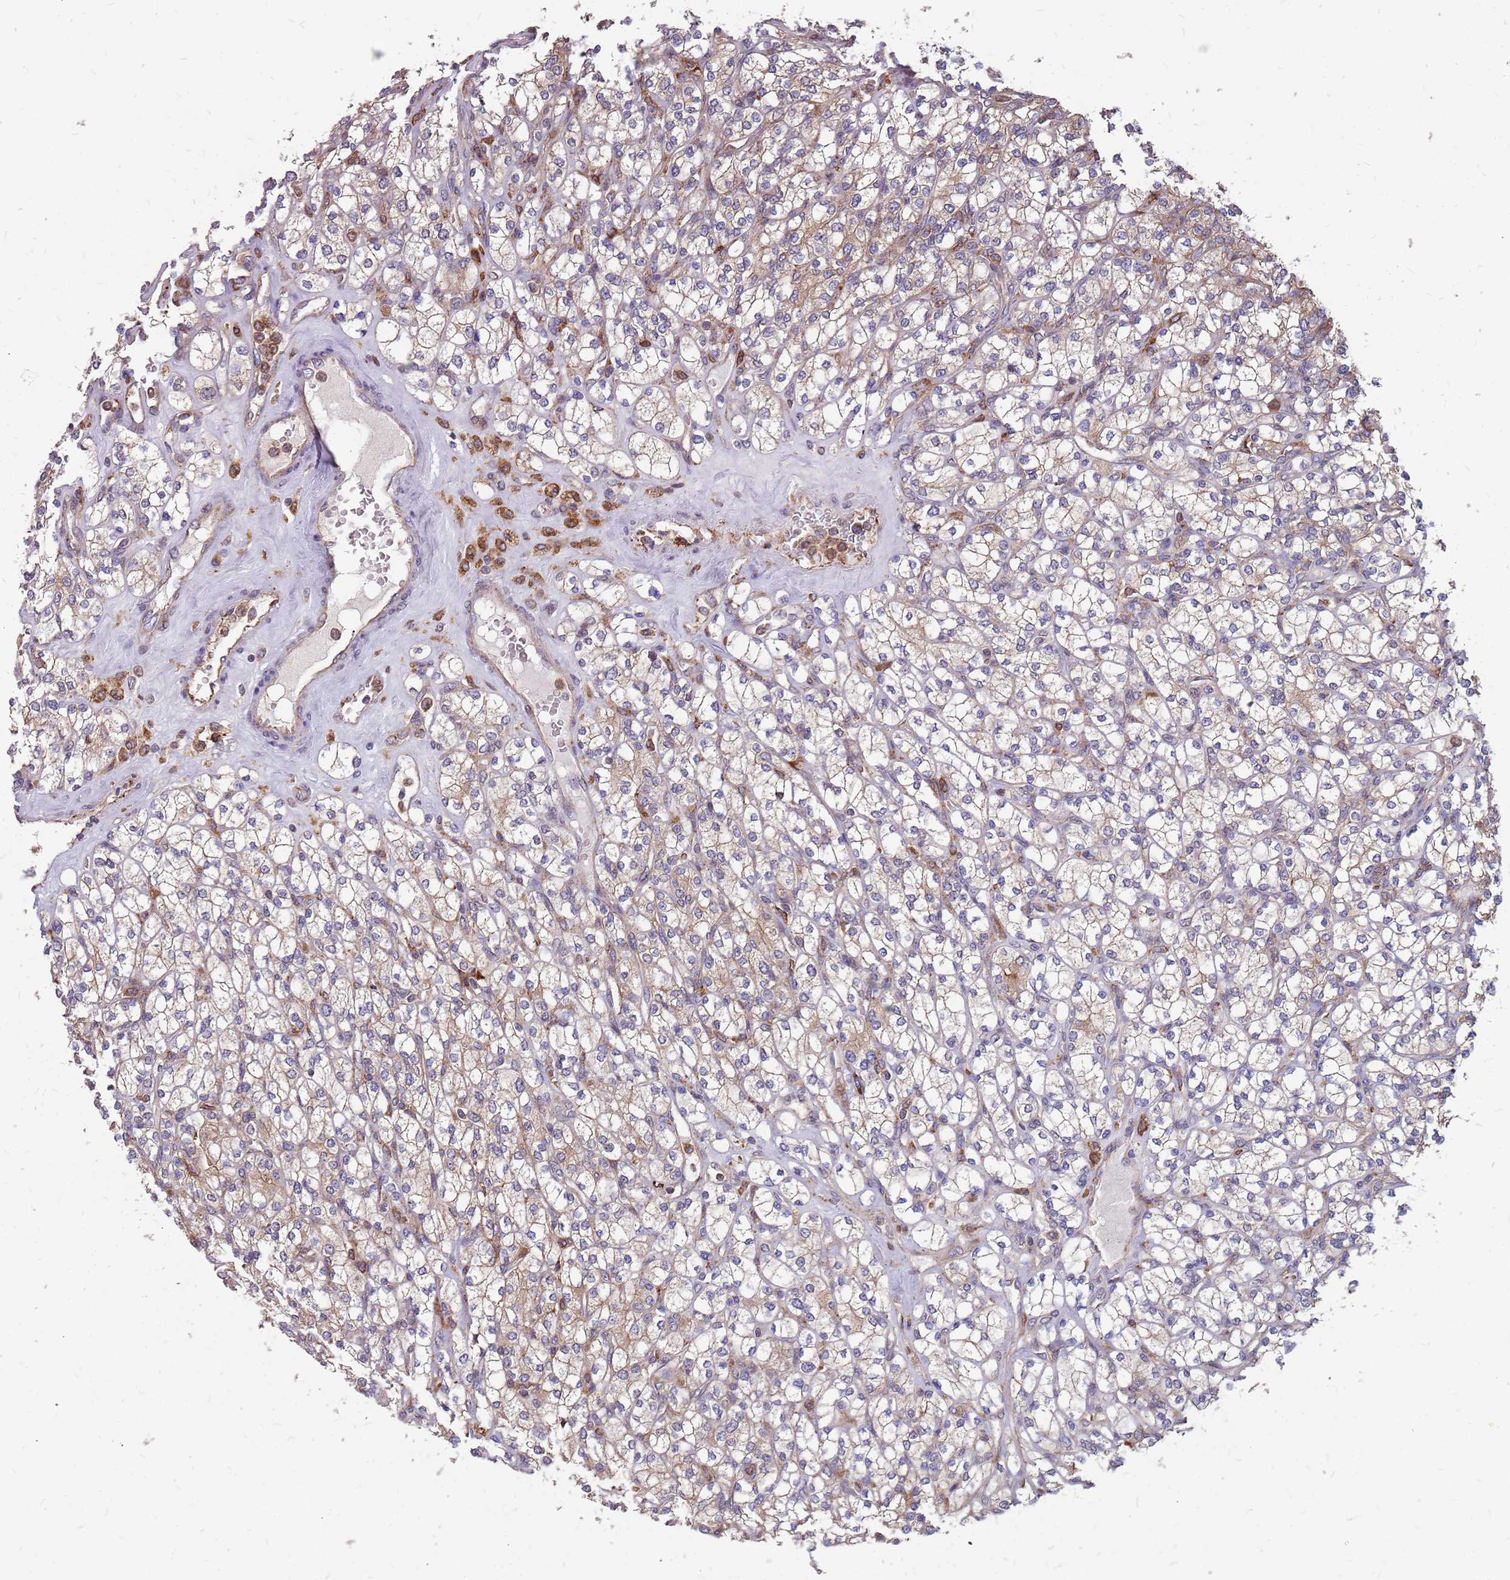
{"staining": {"intensity": "weak", "quantity": "<25%", "location": "cytoplasmic/membranous"}, "tissue": "renal cancer", "cell_type": "Tumor cells", "image_type": "cancer", "snomed": [{"axis": "morphology", "description": "Adenocarcinoma, NOS"}, {"axis": "topography", "description": "Kidney"}], "caption": "Human renal cancer (adenocarcinoma) stained for a protein using IHC reveals no expression in tumor cells.", "gene": "NME4", "patient": {"sex": "male", "age": 77}}